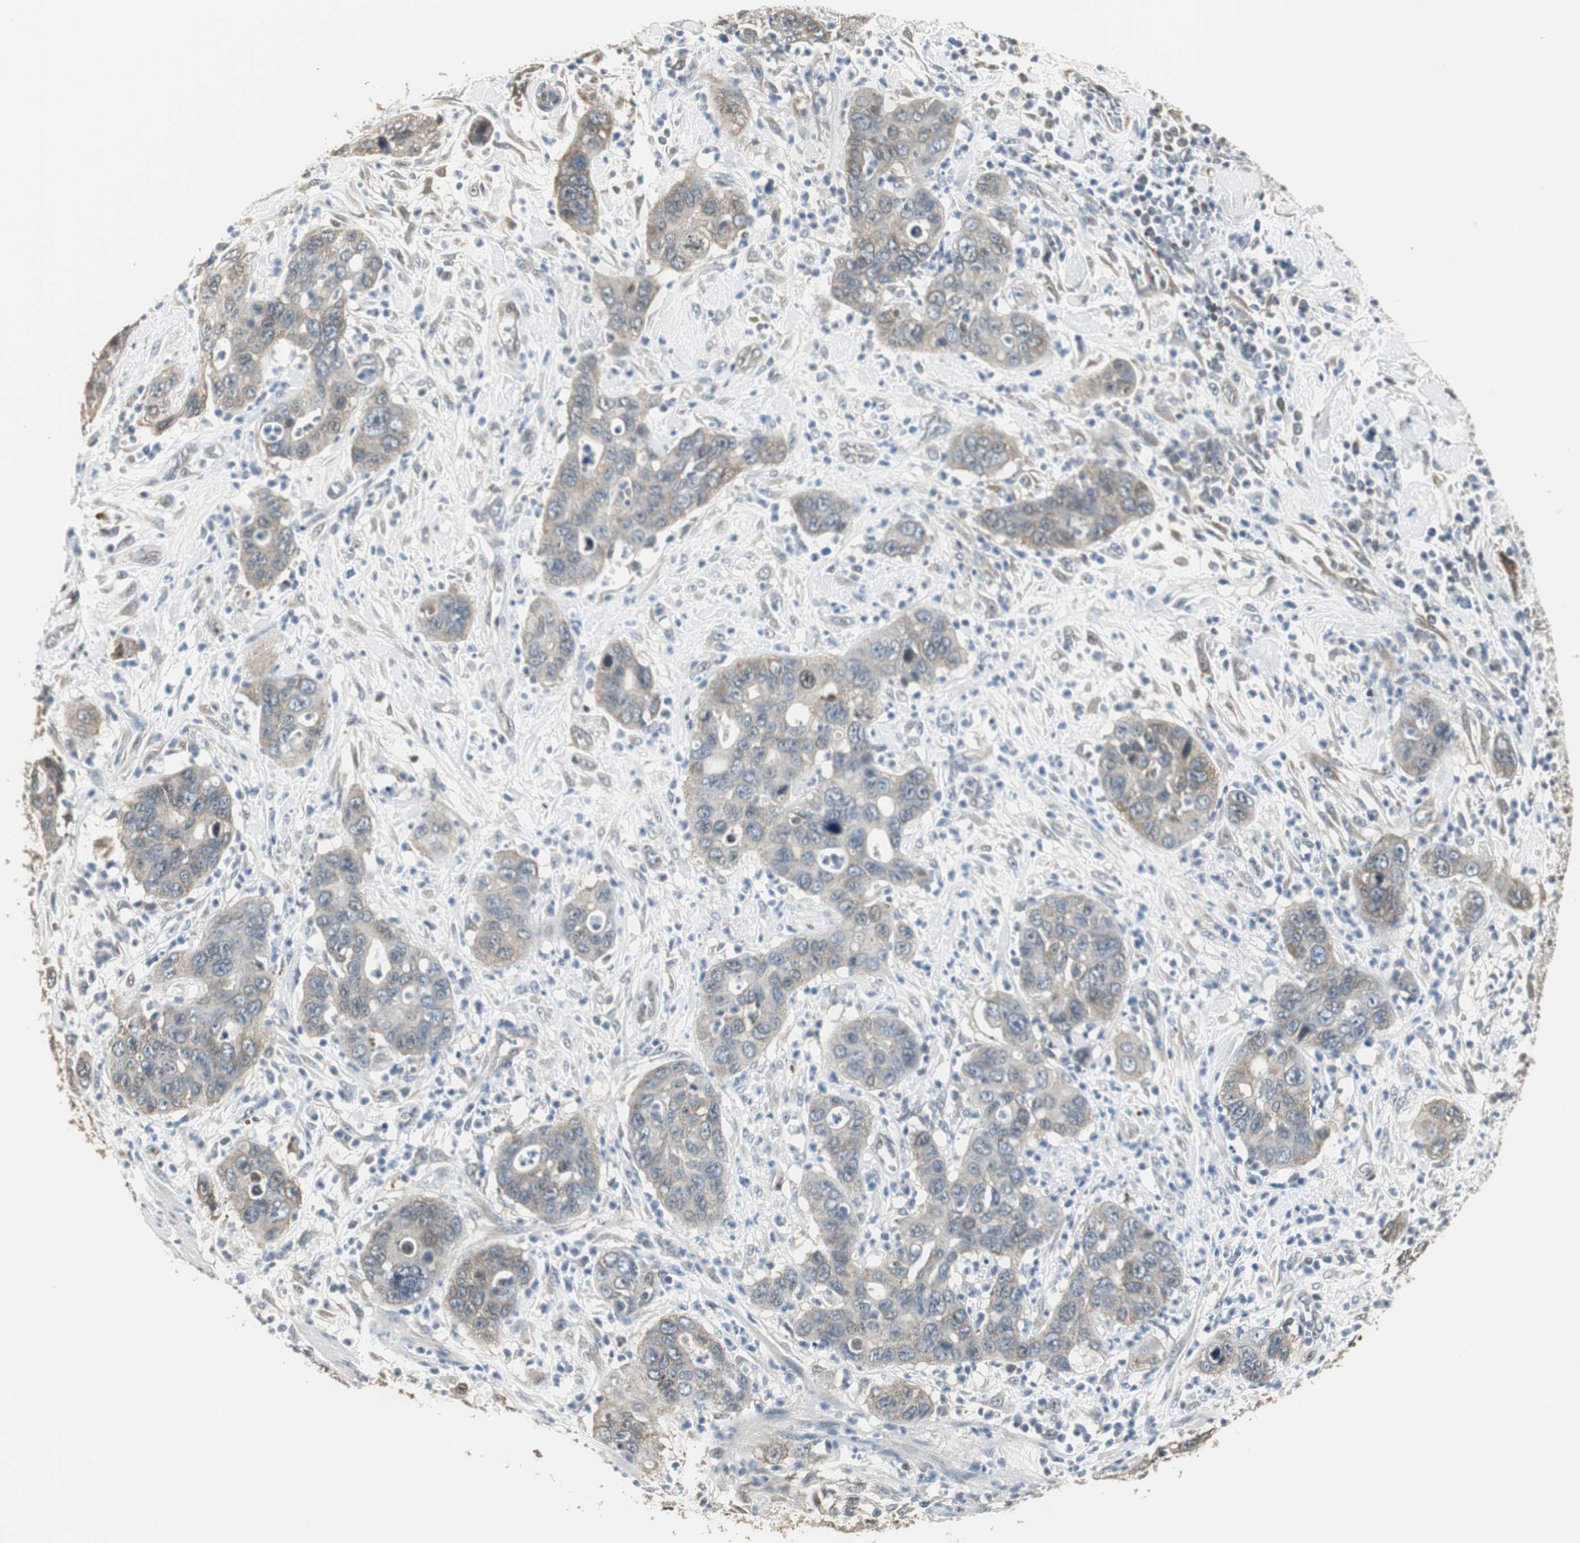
{"staining": {"intensity": "weak", "quantity": "25%-75%", "location": "cytoplasmic/membranous"}, "tissue": "pancreatic cancer", "cell_type": "Tumor cells", "image_type": "cancer", "snomed": [{"axis": "morphology", "description": "Adenocarcinoma, NOS"}, {"axis": "topography", "description": "Pancreas"}], "caption": "This is a micrograph of immunohistochemistry (IHC) staining of pancreatic cancer (adenocarcinoma), which shows weak staining in the cytoplasmic/membranous of tumor cells.", "gene": "CCT5", "patient": {"sex": "female", "age": 71}}